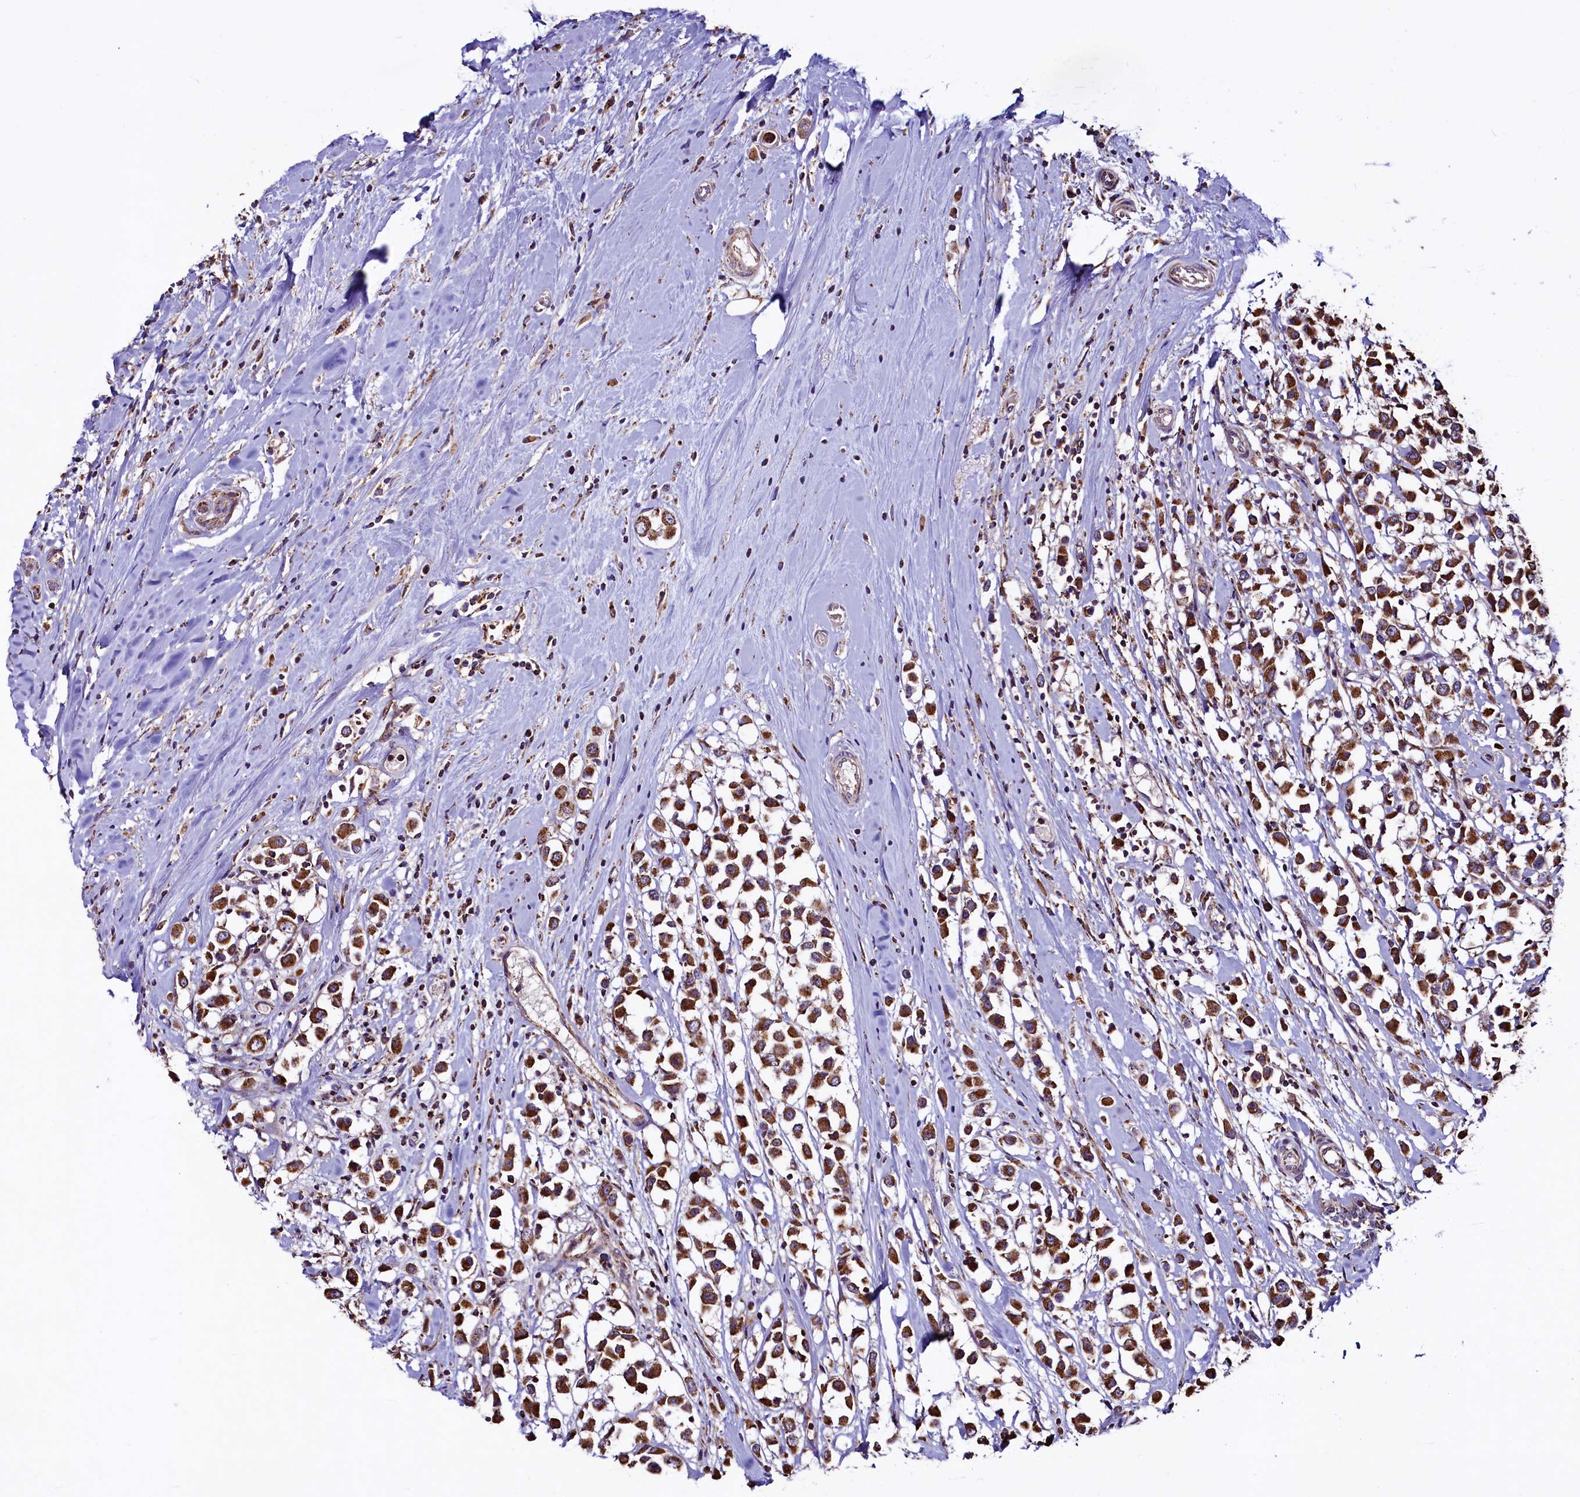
{"staining": {"intensity": "strong", "quantity": ">75%", "location": "cytoplasmic/membranous"}, "tissue": "breast cancer", "cell_type": "Tumor cells", "image_type": "cancer", "snomed": [{"axis": "morphology", "description": "Duct carcinoma"}, {"axis": "topography", "description": "Breast"}], "caption": "Tumor cells display high levels of strong cytoplasmic/membranous expression in approximately >75% of cells in breast cancer (invasive ductal carcinoma).", "gene": "STARD5", "patient": {"sex": "female", "age": 61}}